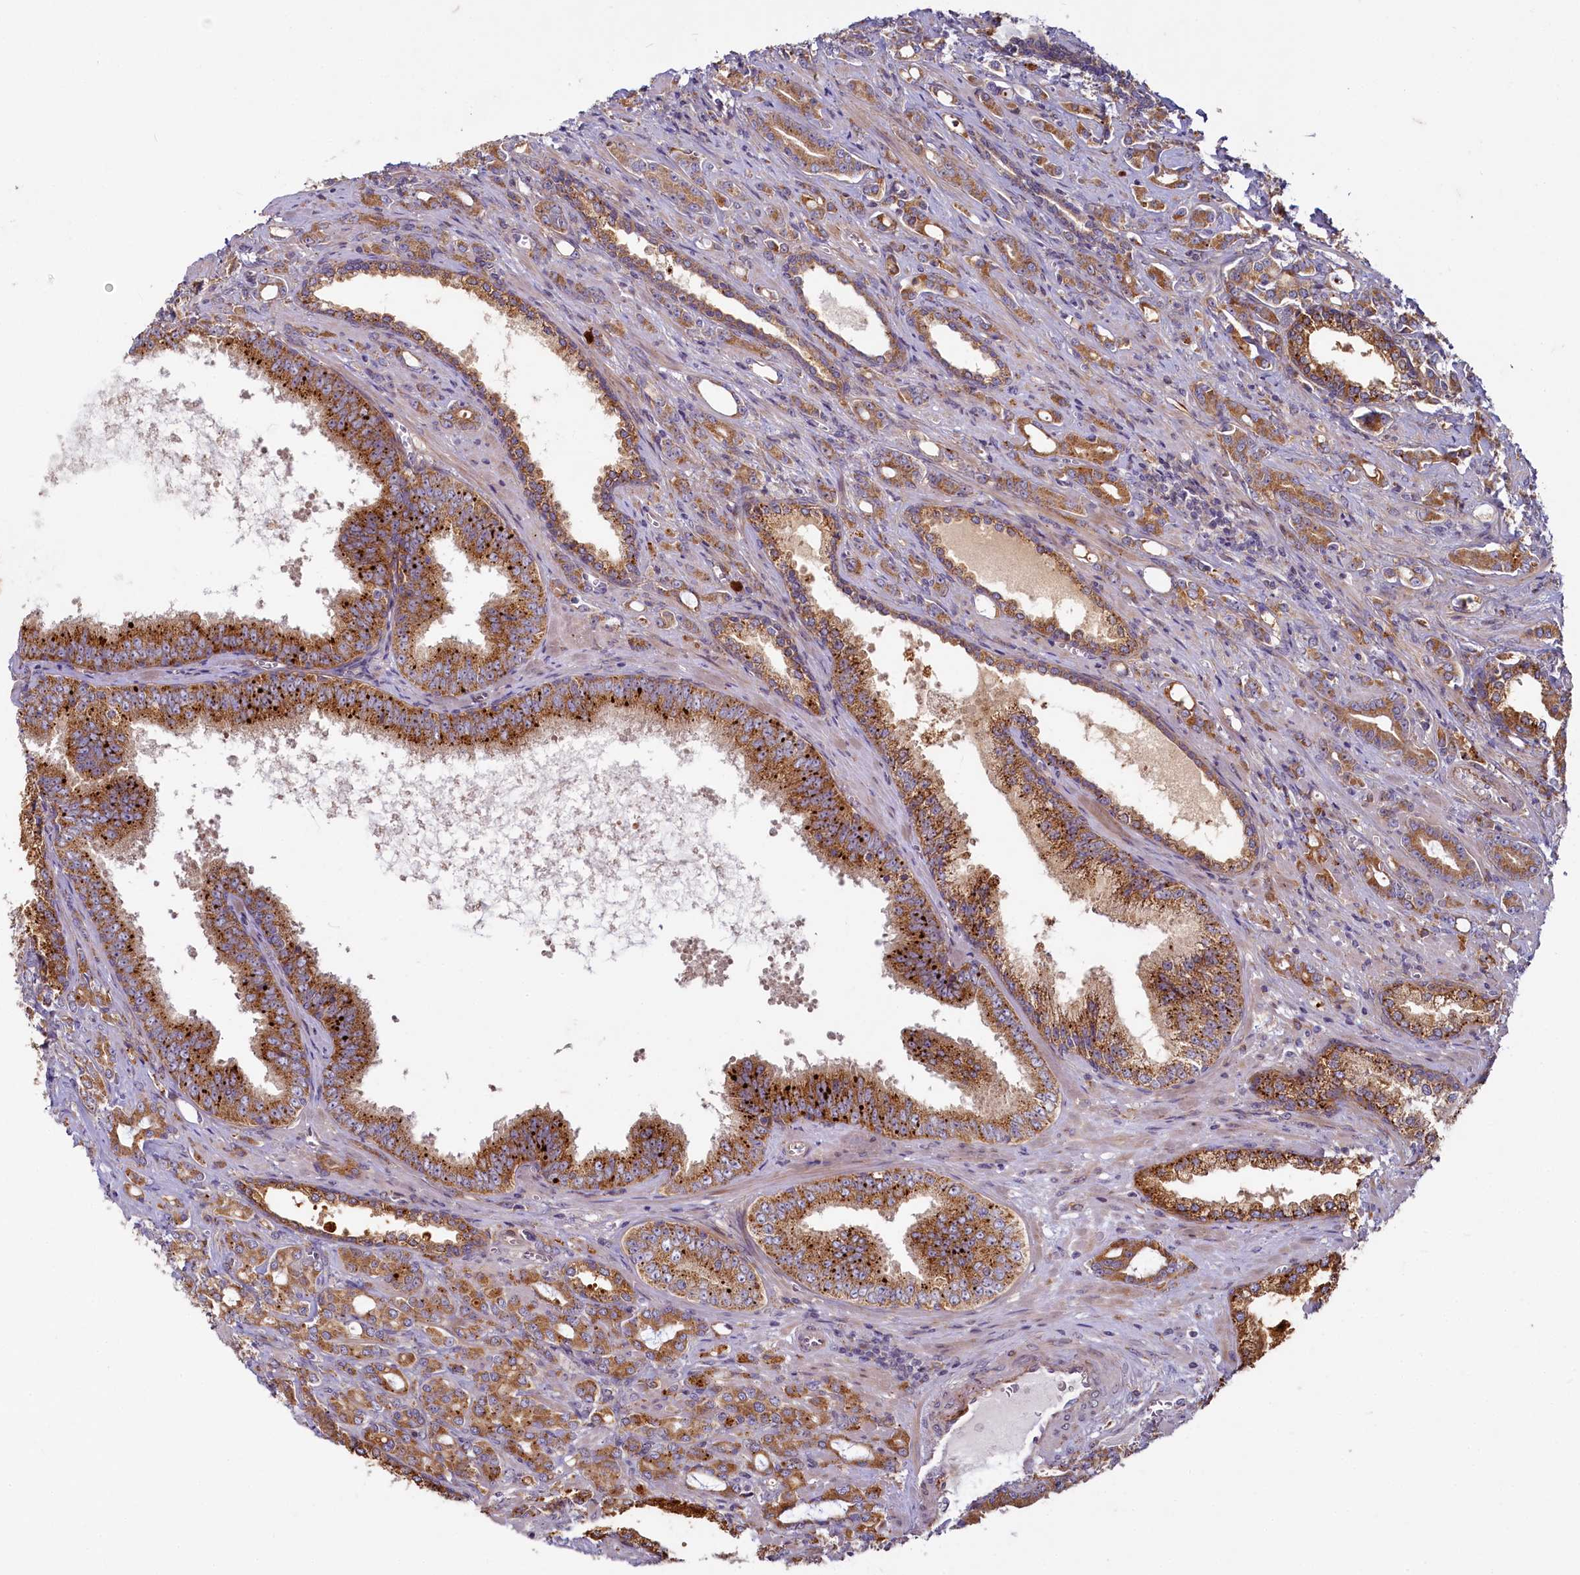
{"staining": {"intensity": "strong", "quantity": ">75%", "location": "cytoplasmic/membranous"}, "tissue": "prostate cancer", "cell_type": "Tumor cells", "image_type": "cancer", "snomed": [{"axis": "morphology", "description": "Adenocarcinoma, High grade"}, {"axis": "topography", "description": "Prostate"}], "caption": "Immunohistochemical staining of prostate high-grade adenocarcinoma displays high levels of strong cytoplasmic/membranous expression in about >75% of tumor cells.", "gene": "ADCY2", "patient": {"sex": "male", "age": 72}}